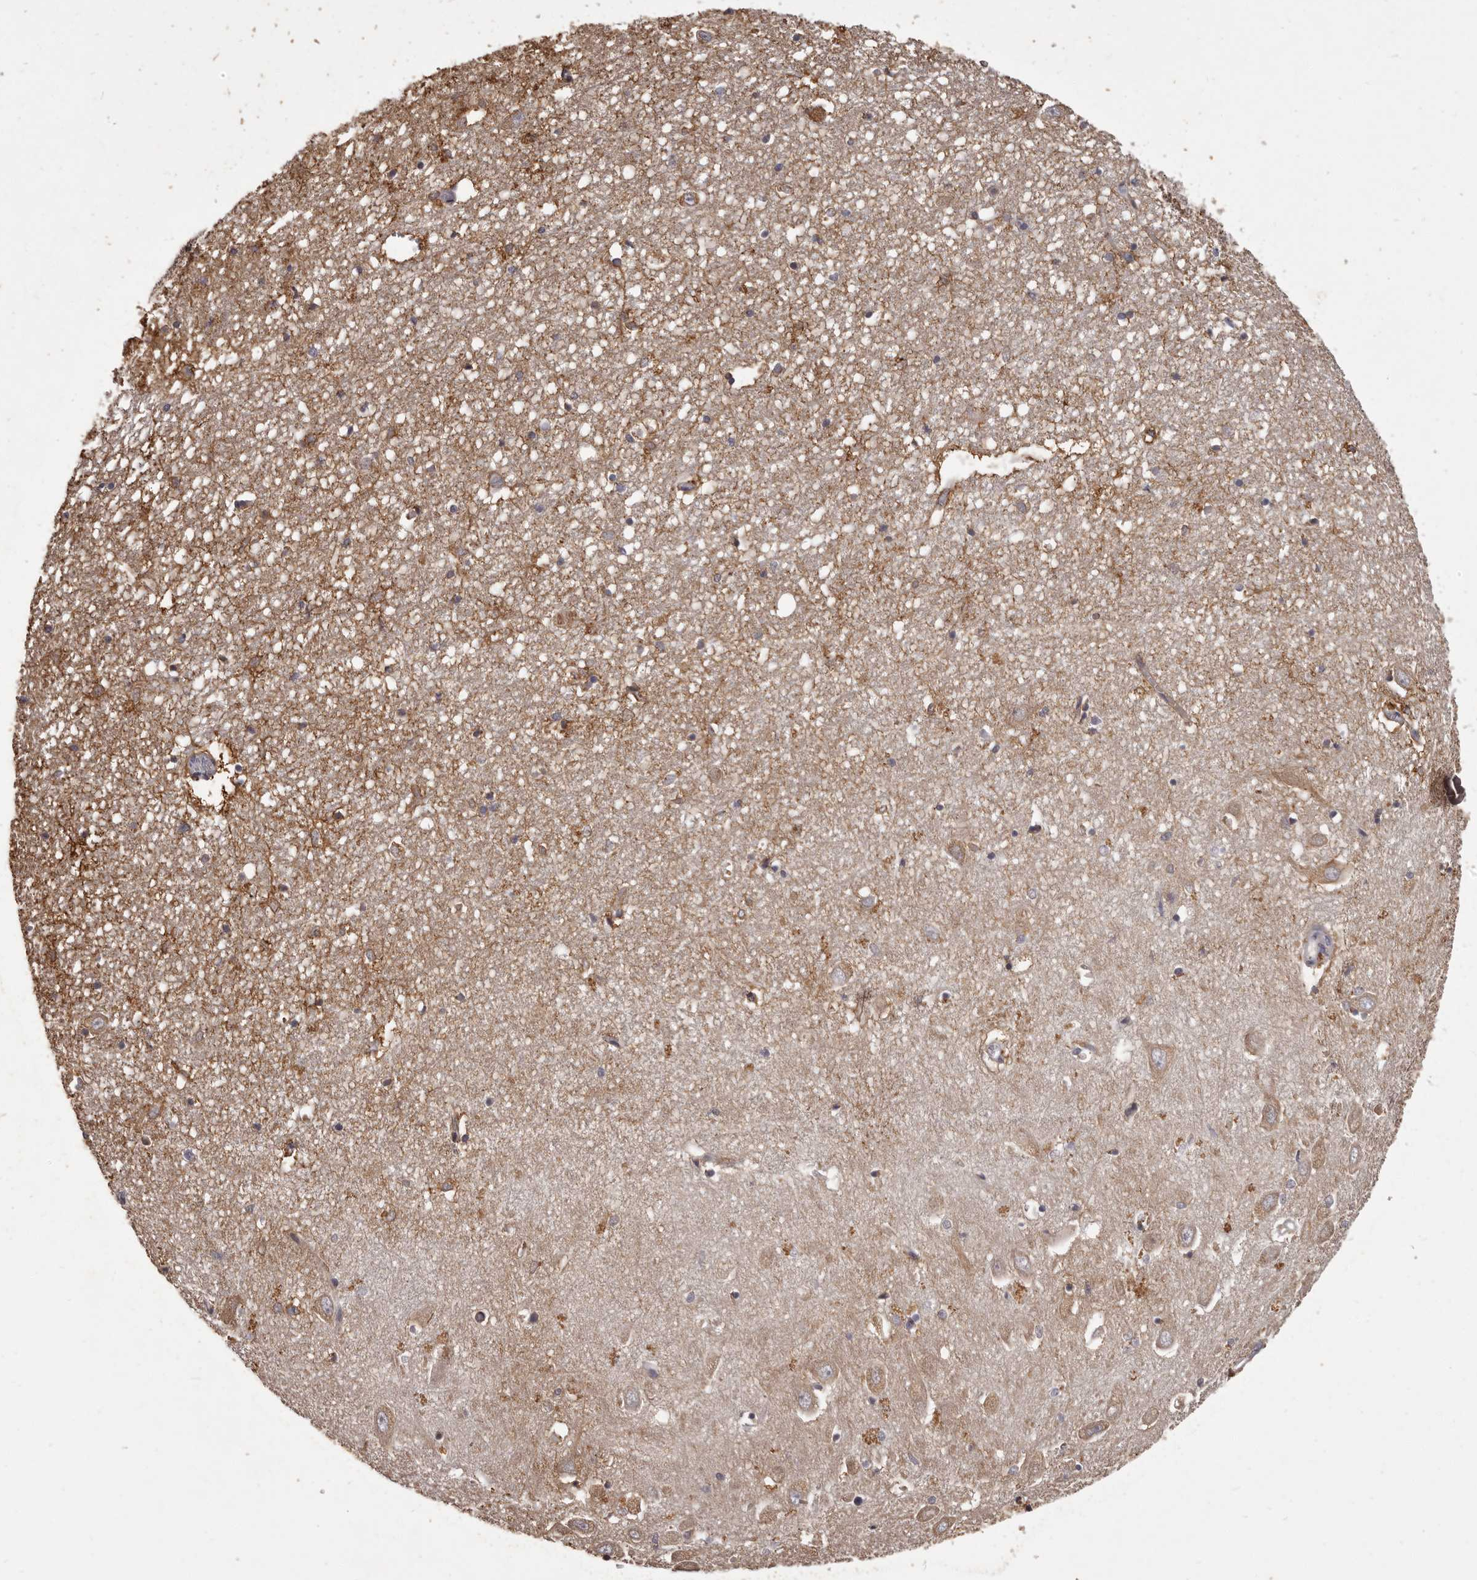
{"staining": {"intensity": "weak", "quantity": "<25%", "location": "cytoplasmic/membranous"}, "tissue": "hippocampus", "cell_type": "Glial cells", "image_type": "normal", "snomed": [{"axis": "morphology", "description": "Normal tissue, NOS"}, {"axis": "topography", "description": "Hippocampus"}], "caption": "An immunohistochemistry micrograph of normal hippocampus is shown. There is no staining in glial cells of hippocampus. (Brightfield microscopy of DAB (3,3'-diaminobenzidine) immunohistochemistry at high magnification).", "gene": "GPR78", "patient": {"sex": "female", "age": 64}}